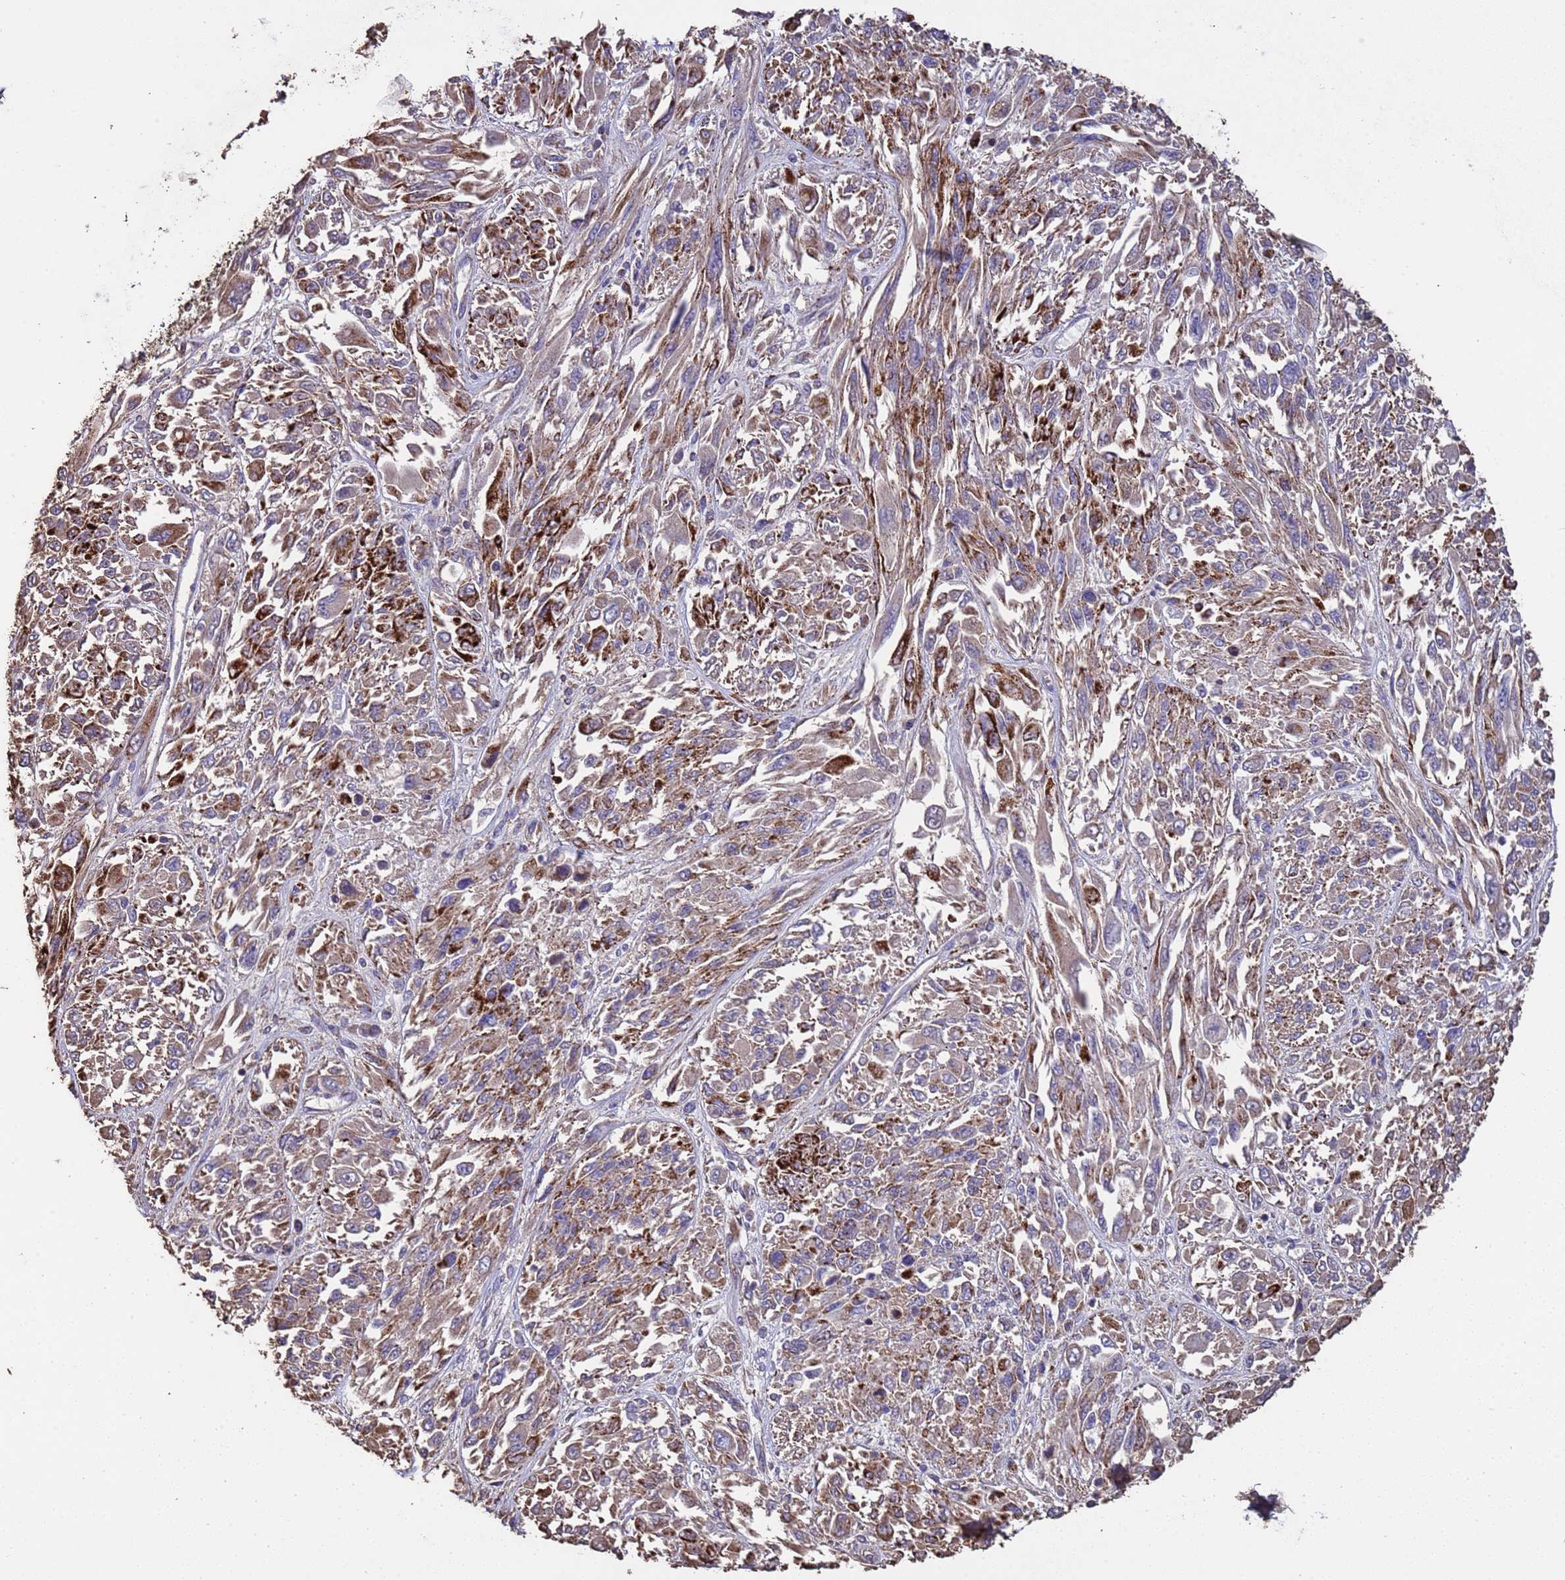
{"staining": {"intensity": "moderate", "quantity": ">75%", "location": "cytoplasmic/membranous"}, "tissue": "melanoma", "cell_type": "Tumor cells", "image_type": "cancer", "snomed": [{"axis": "morphology", "description": "Malignant melanoma, NOS"}, {"axis": "topography", "description": "Skin"}], "caption": "This histopathology image displays IHC staining of melanoma, with medium moderate cytoplasmic/membranous positivity in approximately >75% of tumor cells.", "gene": "ZNFX1", "patient": {"sex": "female", "age": 91}}